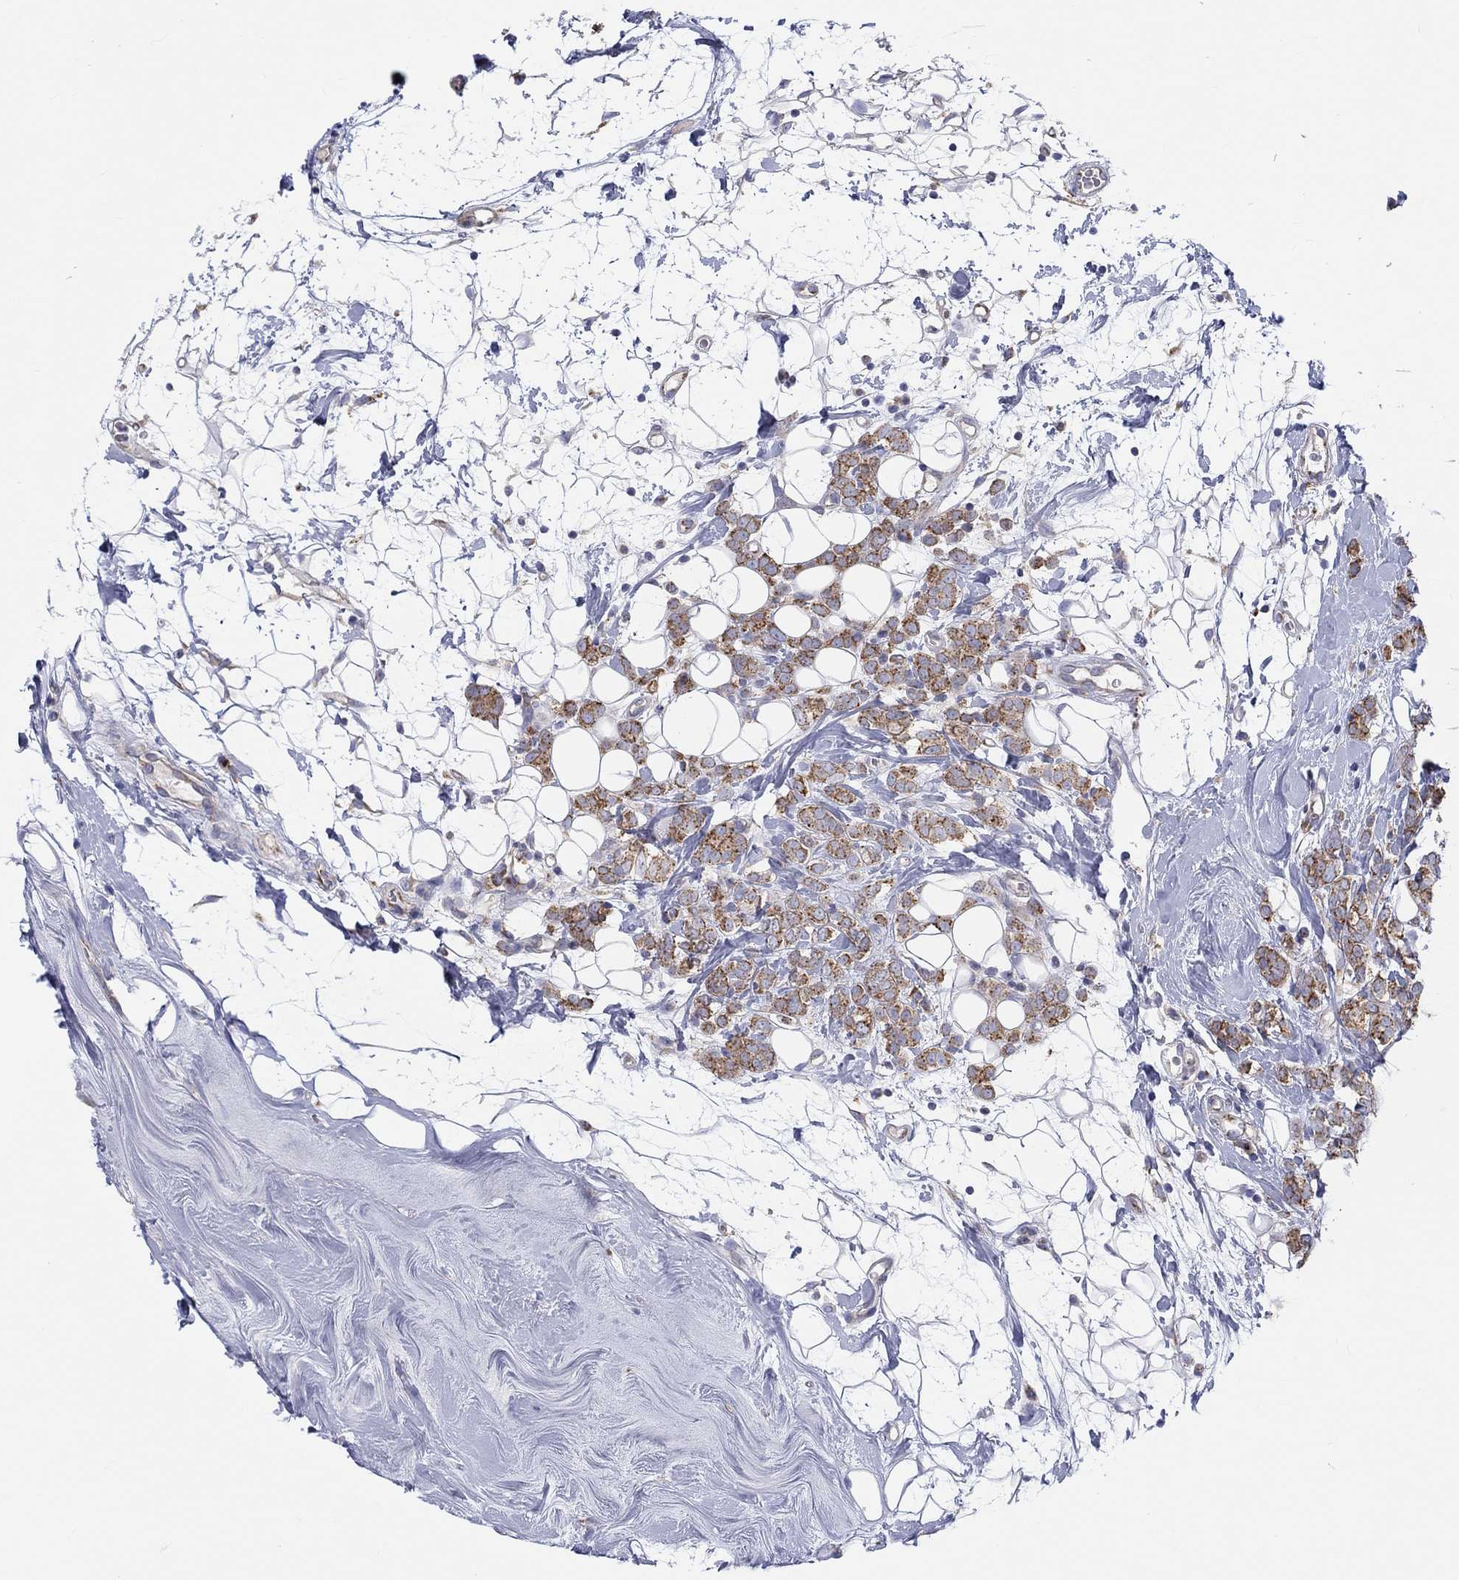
{"staining": {"intensity": "strong", "quantity": ">75%", "location": "cytoplasmic/membranous"}, "tissue": "breast cancer", "cell_type": "Tumor cells", "image_type": "cancer", "snomed": [{"axis": "morphology", "description": "Lobular carcinoma"}, {"axis": "topography", "description": "Breast"}], "caption": "Breast cancer (lobular carcinoma) tissue displays strong cytoplasmic/membranous positivity in about >75% of tumor cells, visualized by immunohistochemistry.", "gene": "BCO2", "patient": {"sex": "female", "age": 49}}